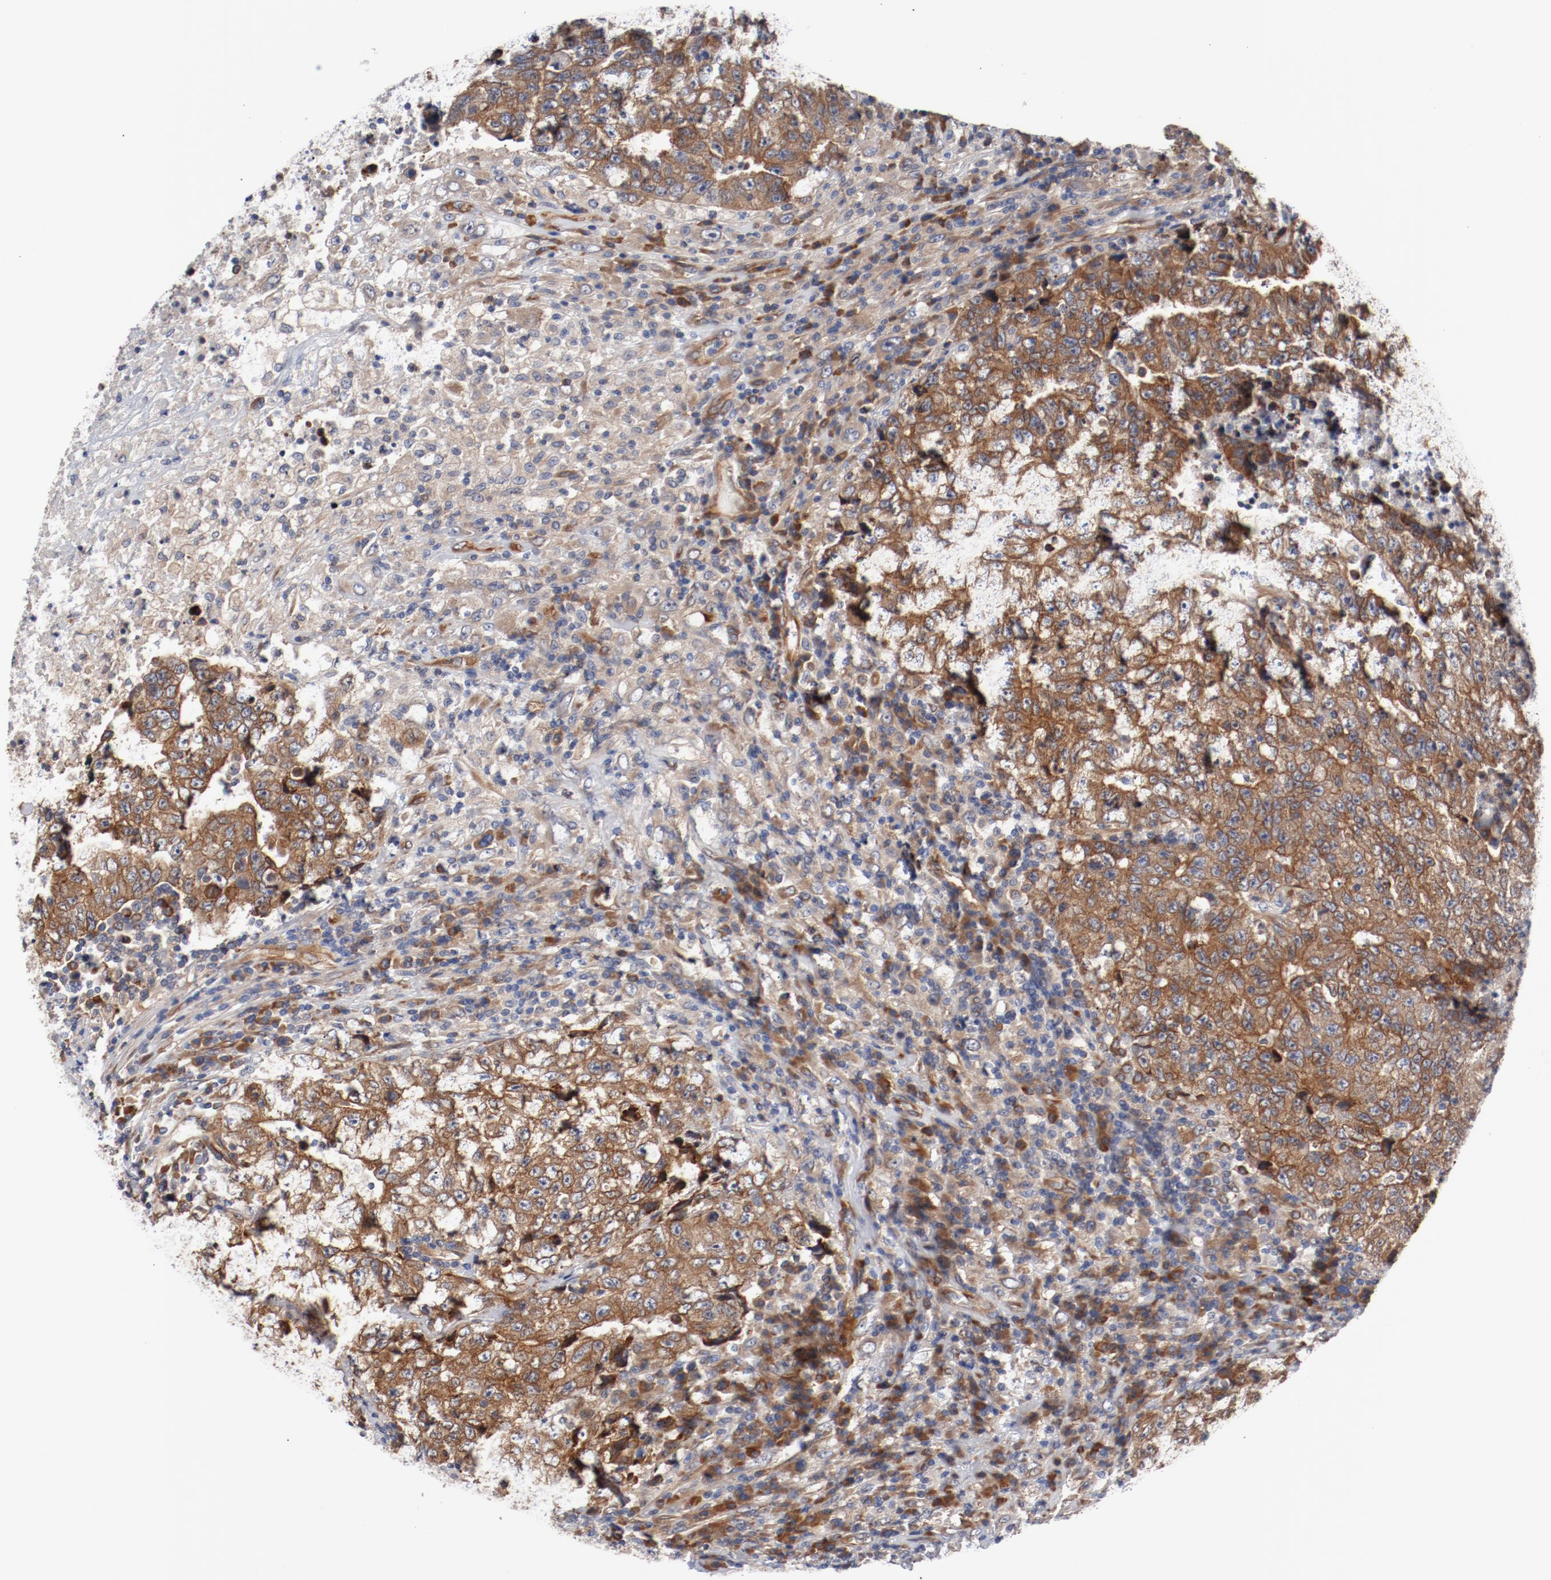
{"staining": {"intensity": "moderate", "quantity": ">75%", "location": "cytoplasmic/membranous"}, "tissue": "testis cancer", "cell_type": "Tumor cells", "image_type": "cancer", "snomed": [{"axis": "morphology", "description": "Necrosis, NOS"}, {"axis": "morphology", "description": "Carcinoma, Embryonal, NOS"}, {"axis": "topography", "description": "Testis"}], "caption": "An immunohistochemistry (IHC) photomicrograph of neoplastic tissue is shown. Protein staining in brown labels moderate cytoplasmic/membranous positivity in embryonal carcinoma (testis) within tumor cells. Using DAB (brown) and hematoxylin (blue) stains, captured at high magnification using brightfield microscopy.", "gene": "PITPNM2", "patient": {"sex": "male", "age": 19}}